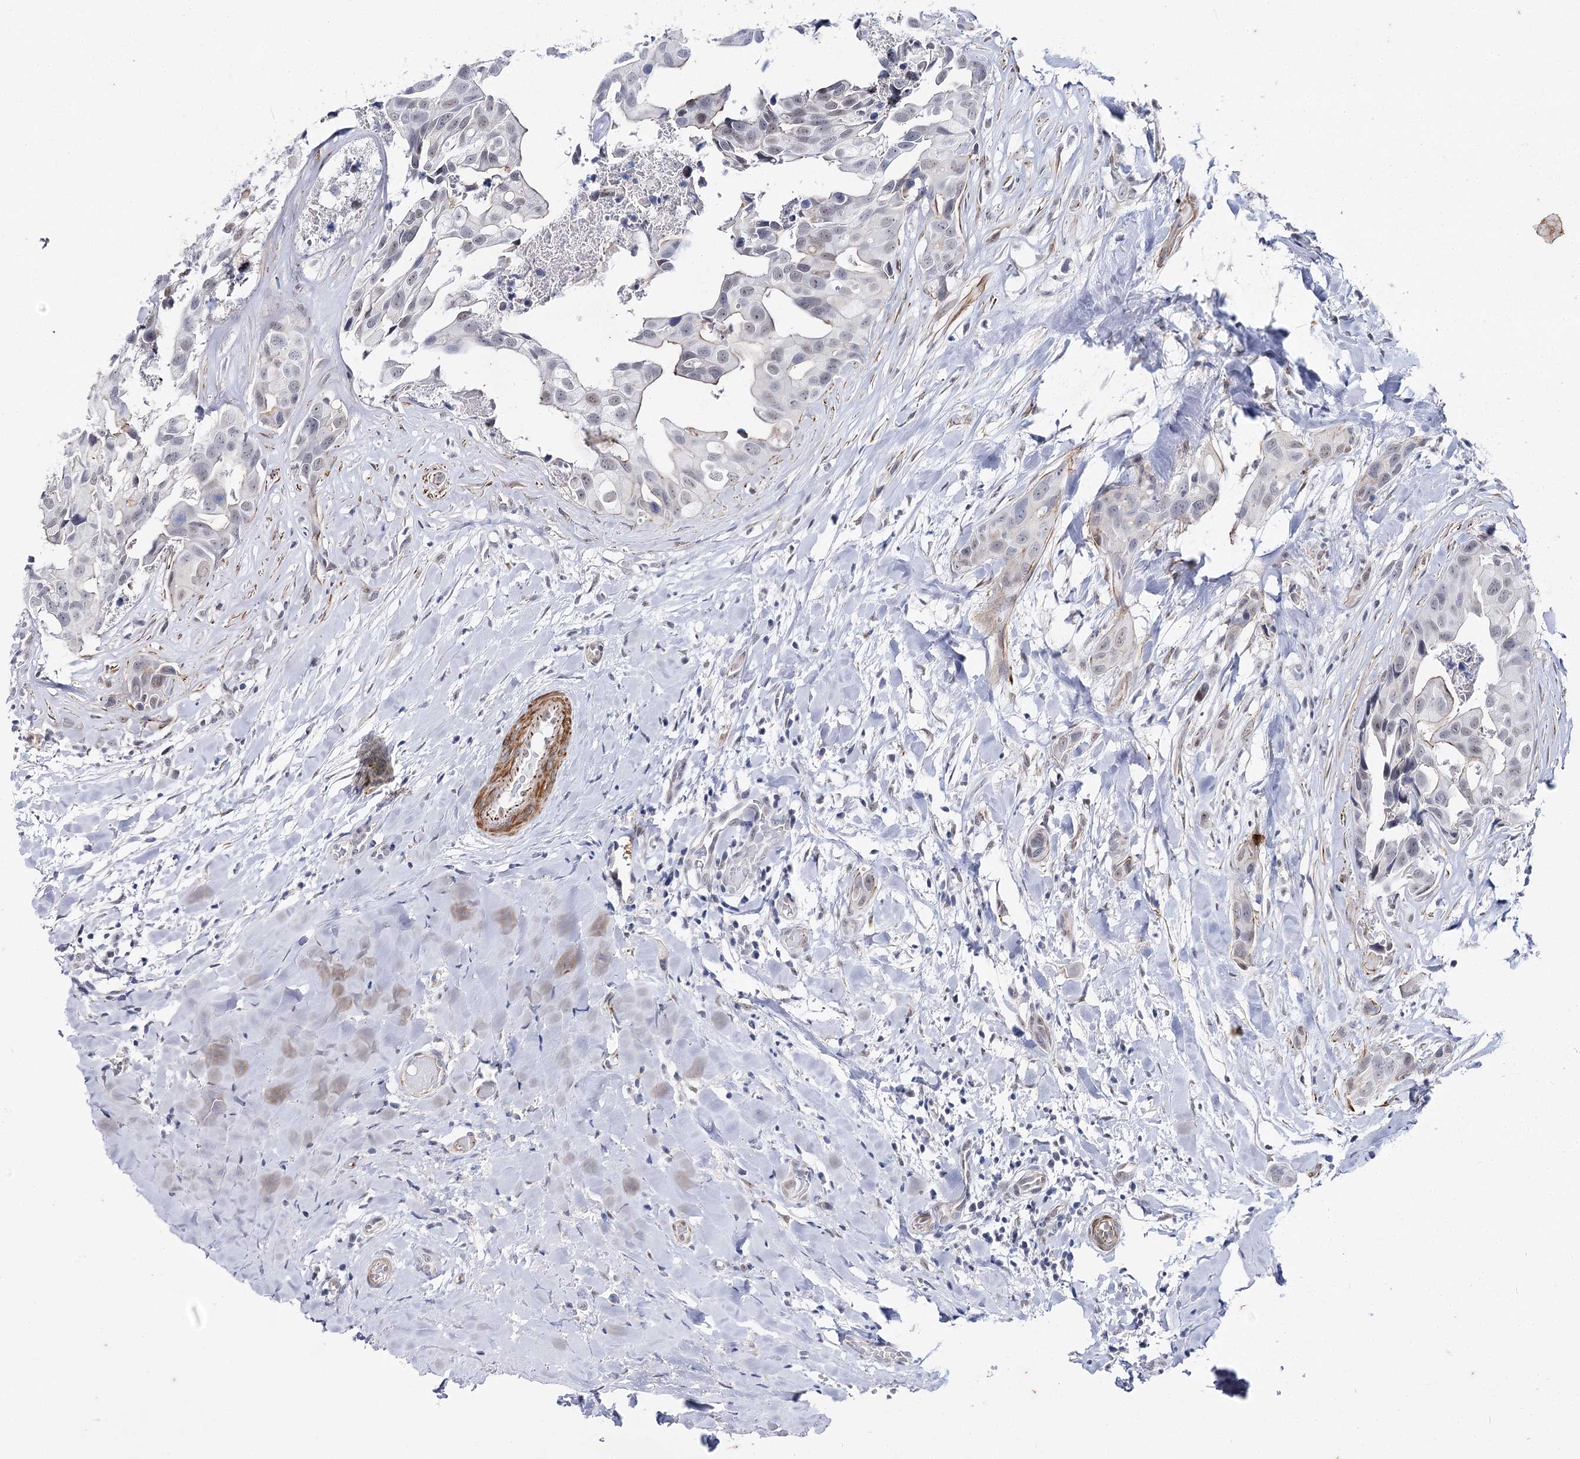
{"staining": {"intensity": "negative", "quantity": "none", "location": "none"}, "tissue": "head and neck cancer", "cell_type": "Tumor cells", "image_type": "cancer", "snomed": [{"axis": "morphology", "description": "Adenocarcinoma, NOS"}, {"axis": "morphology", "description": "Adenocarcinoma, metastatic, NOS"}, {"axis": "topography", "description": "Head-Neck"}], "caption": "Immunohistochemistry (IHC) of human metastatic adenocarcinoma (head and neck) displays no expression in tumor cells. (DAB (3,3'-diaminobenzidine) immunohistochemistry (IHC) with hematoxylin counter stain).", "gene": "AGXT2", "patient": {"sex": "male", "age": 75}}